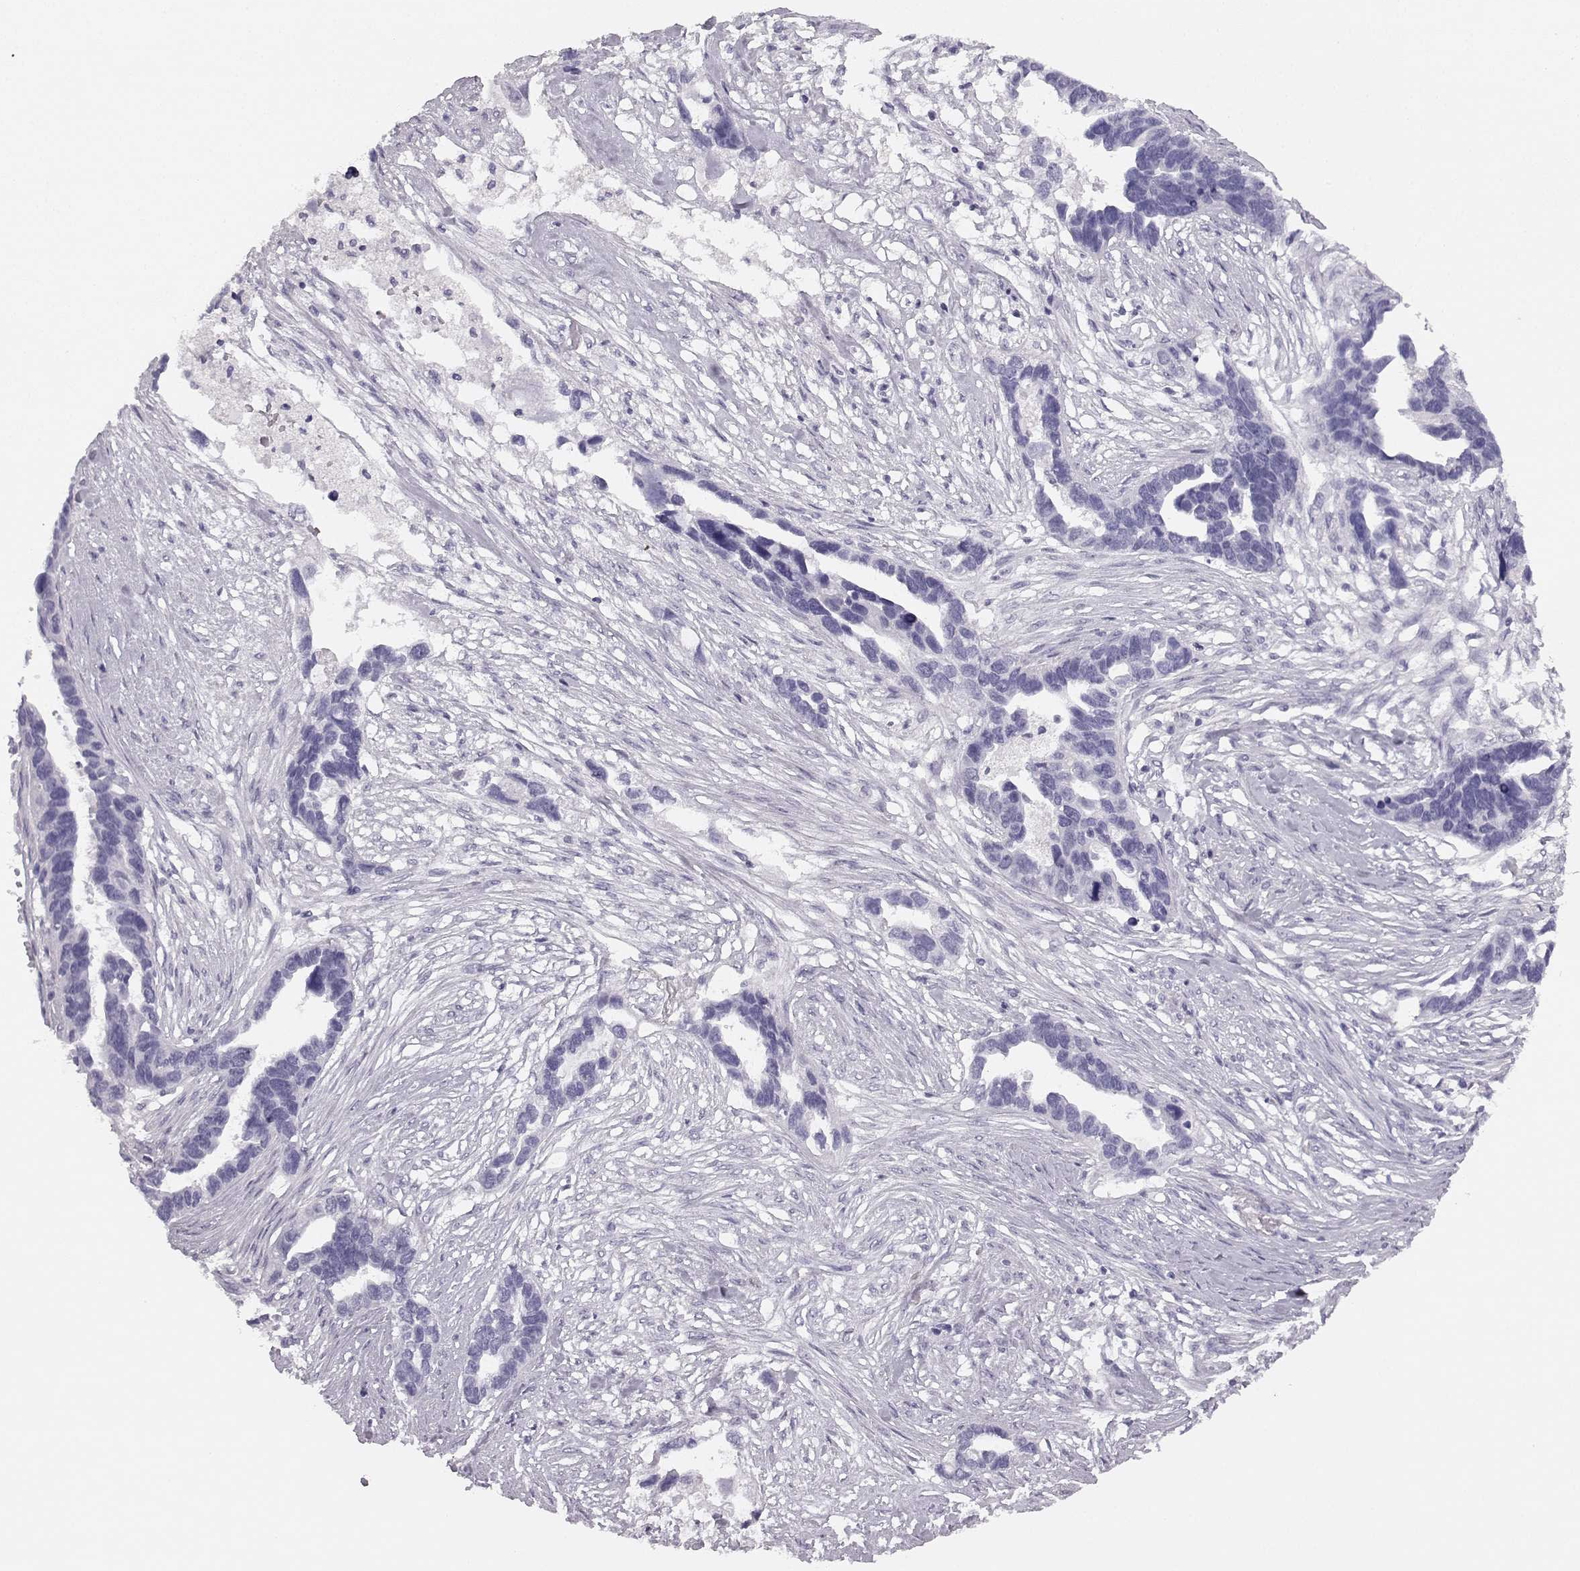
{"staining": {"intensity": "negative", "quantity": "none", "location": "none"}, "tissue": "ovarian cancer", "cell_type": "Tumor cells", "image_type": "cancer", "snomed": [{"axis": "morphology", "description": "Cystadenocarcinoma, serous, NOS"}, {"axis": "topography", "description": "Ovary"}], "caption": "Protein analysis of ovarian cancer shows no significant positivity in tumor cells. (DAB (3,3'-diaminobenzidine) immunohistochemistry (IHC) visualized using brightfield microscopy, high magnification).", "gene": "BFSP2", "patient": {"sex": "female", "age": 54}}